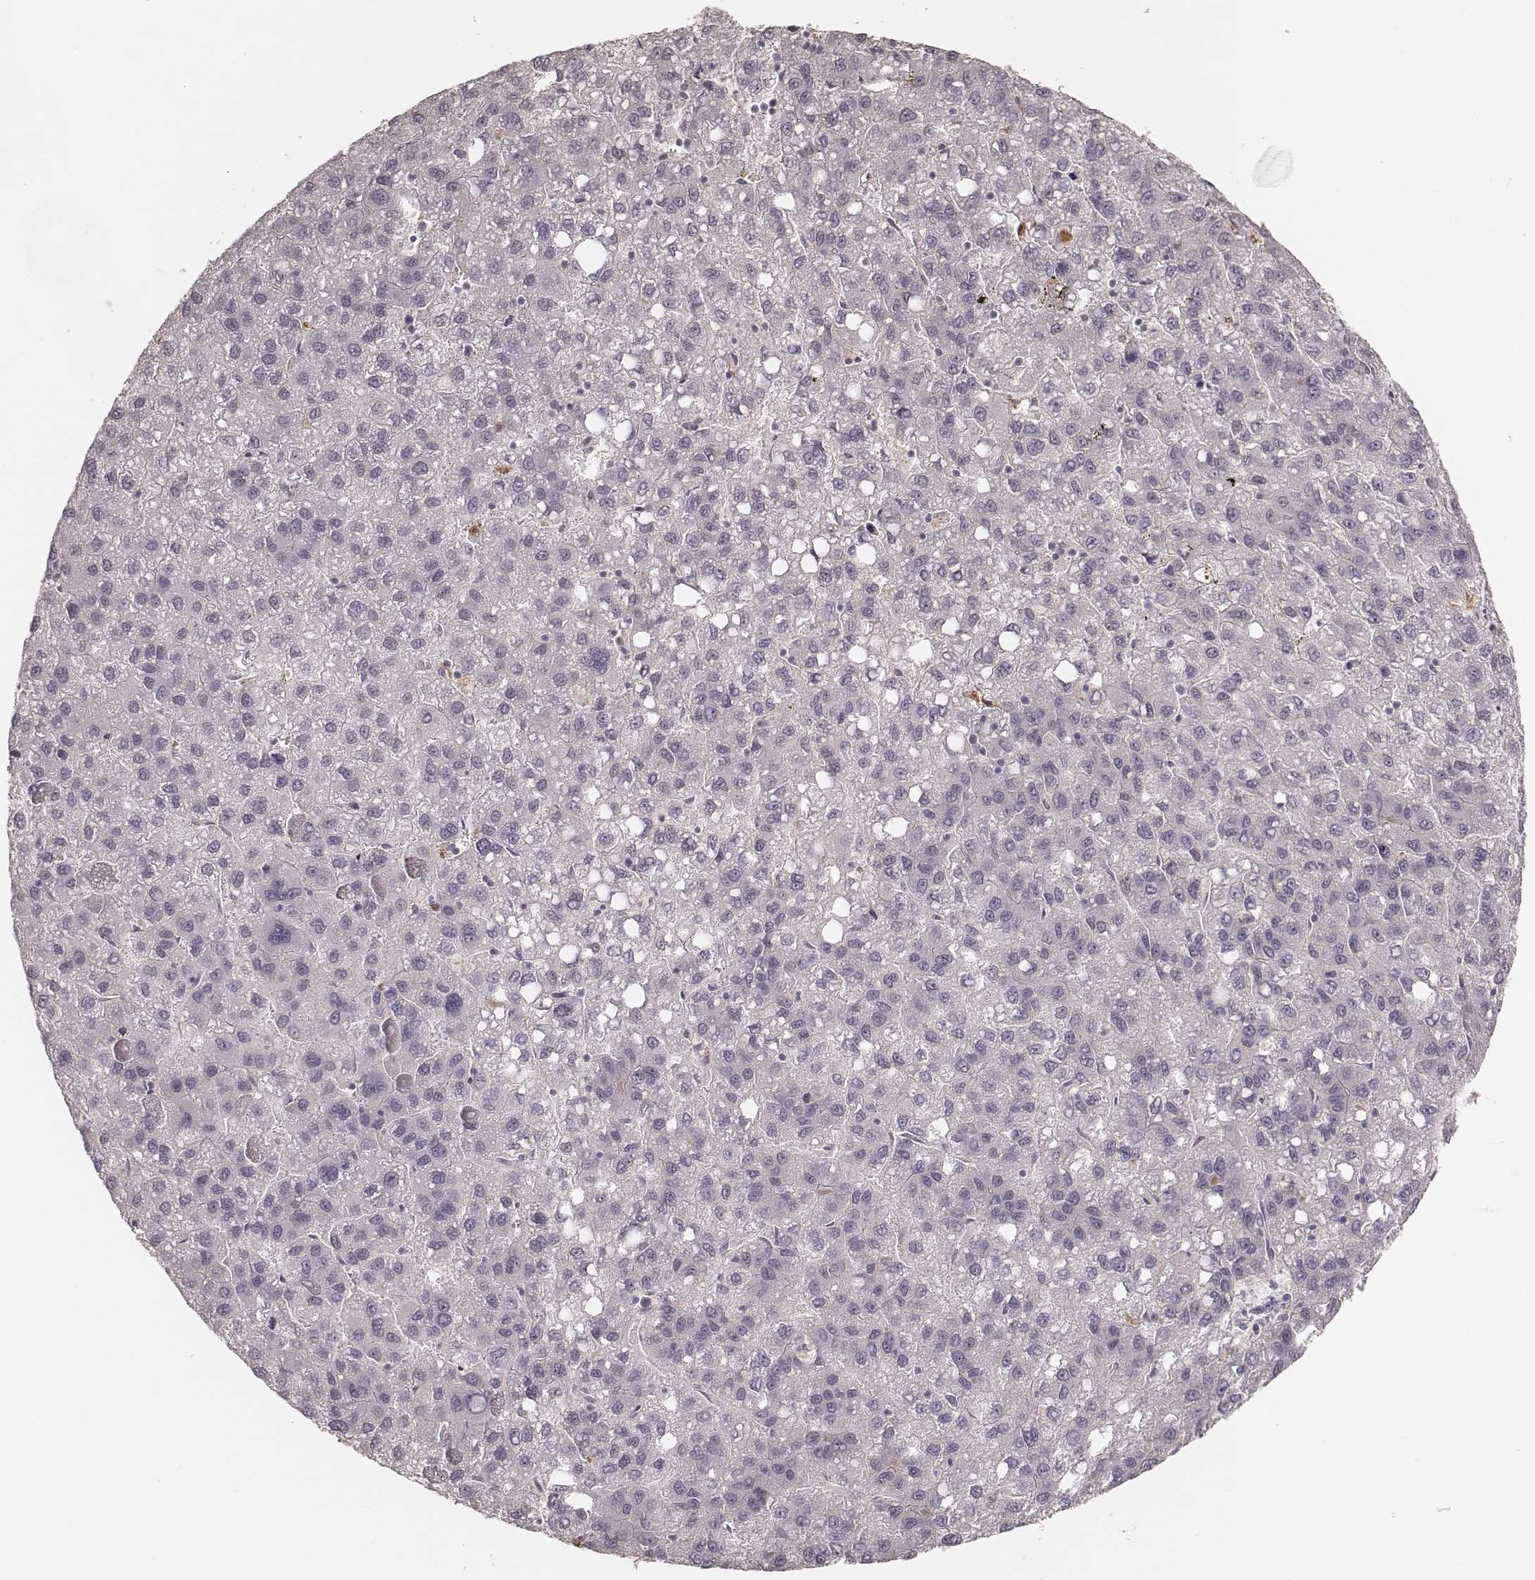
{"staining": {"intensity": "negative", "quantity": "none", "location": "none"}, "tissue": "liver cancer", "cell_type": "Tumor cells", "image_type": "cancer", "snomed": [{"axis": "morphology", "description": "Carcinoma, Hepatocellular, NOS"}, {"axis": "topography", "description": "Liver"}], "caption": "Tumor cells show no significant protein positivity in liver cancer.", "gene": "KITLG", "patient": {"sex": "female", "age": 82}}